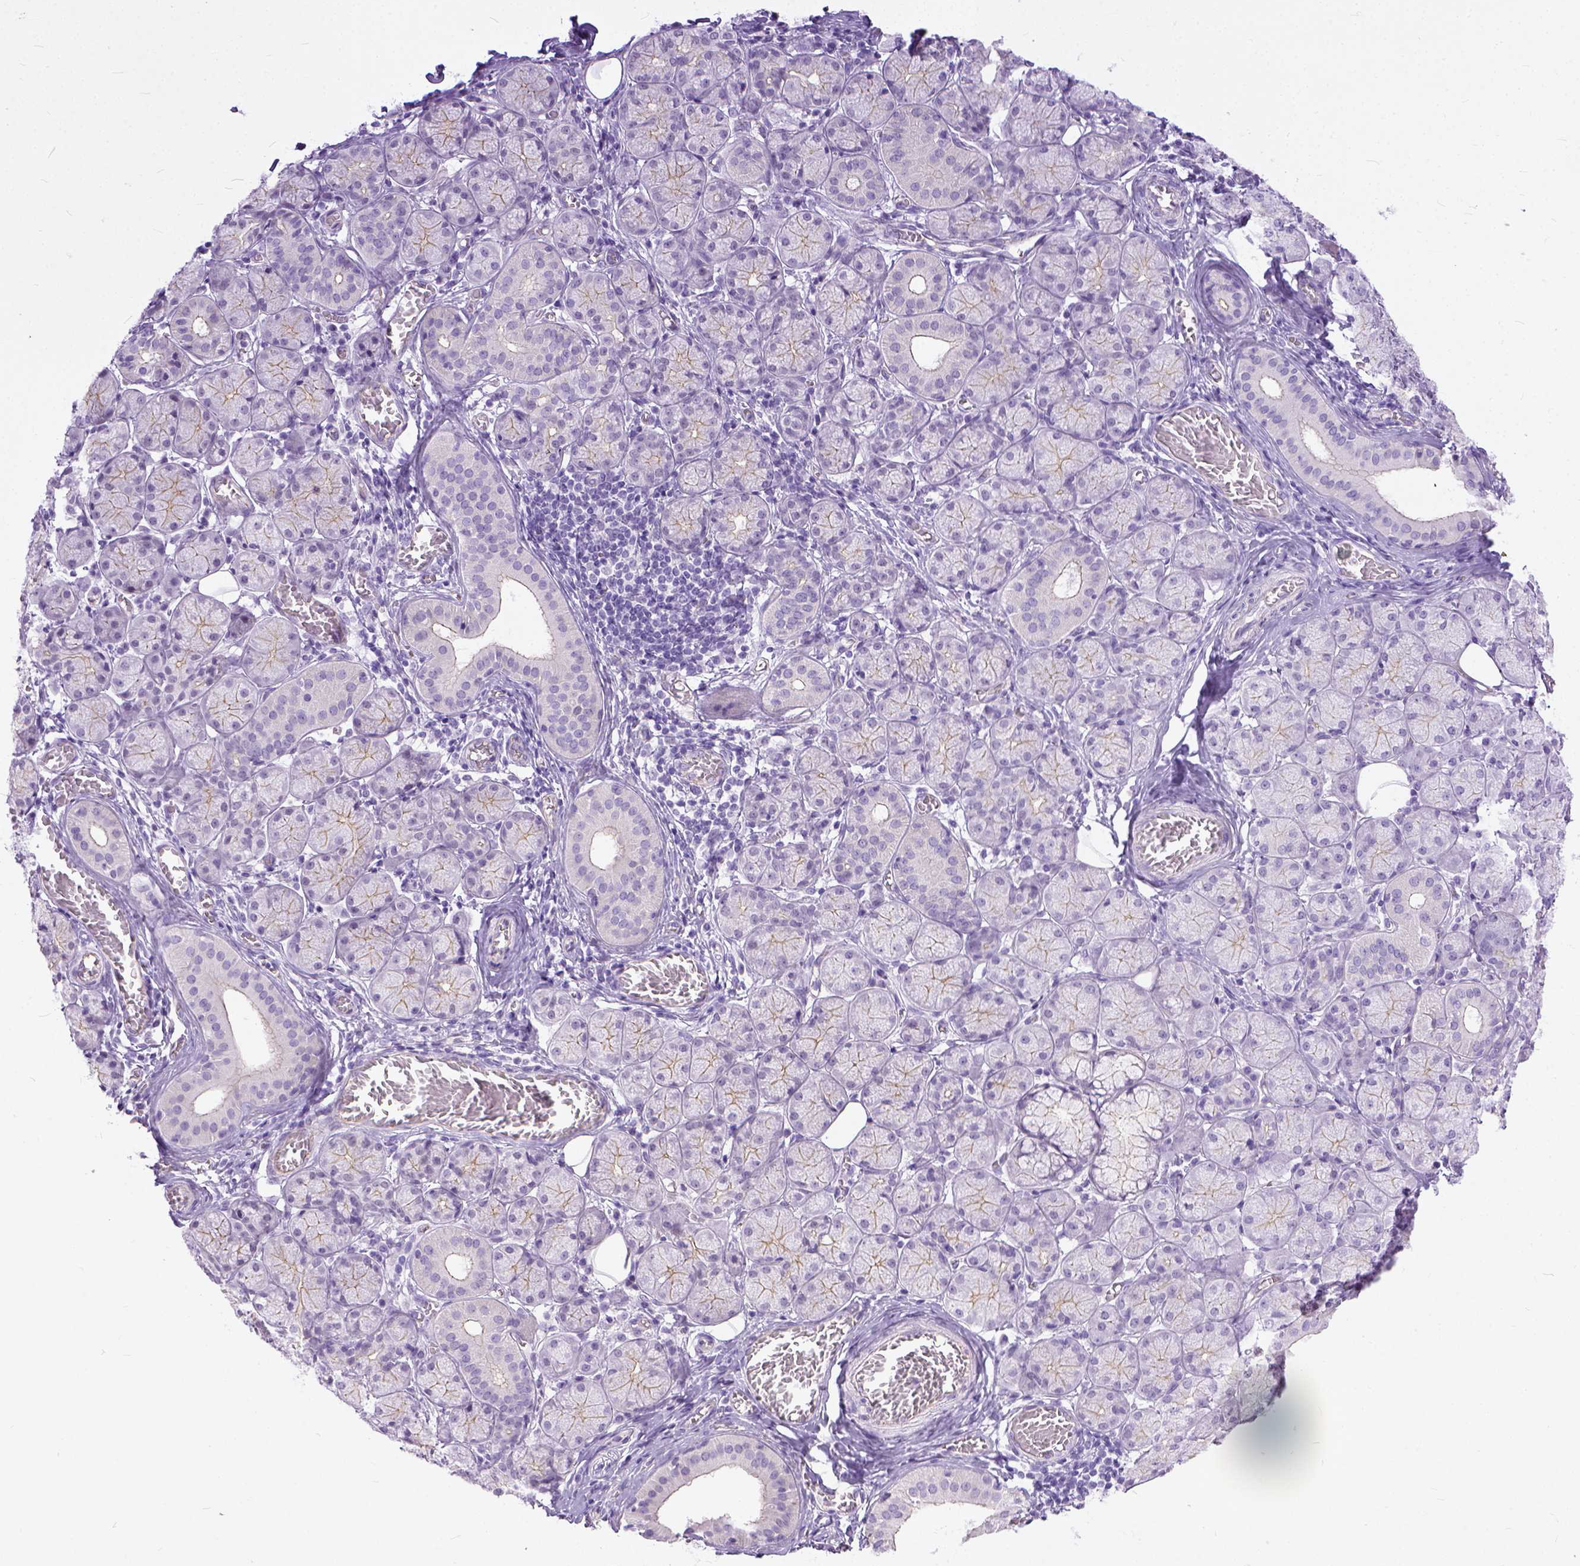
{"staining": {"intensity": "weak", "quantity": "25%-75%", "location": "cytoplasmic/membranous"}, "tissue": "salivary gland", "cell_type": "Glandular cells", "image_type": "normal", "snomed": [{"axis": "morphology", "description": "Normal tissue, NOS"}, {"axis": "topography", "description": "Salivary gland"}, {"axis": "topography", "description": "Peripheral nerve tissue"}], "caption": "Immunohistochemical staining of normal human salivary gland shows weak cytoplasmic/membranous protein expression in about 25%-75% of glandular cells. Nuclei are stained in blue.", "gene": "ADGRF1", "patient": {"sex": "female", "age": 24}}